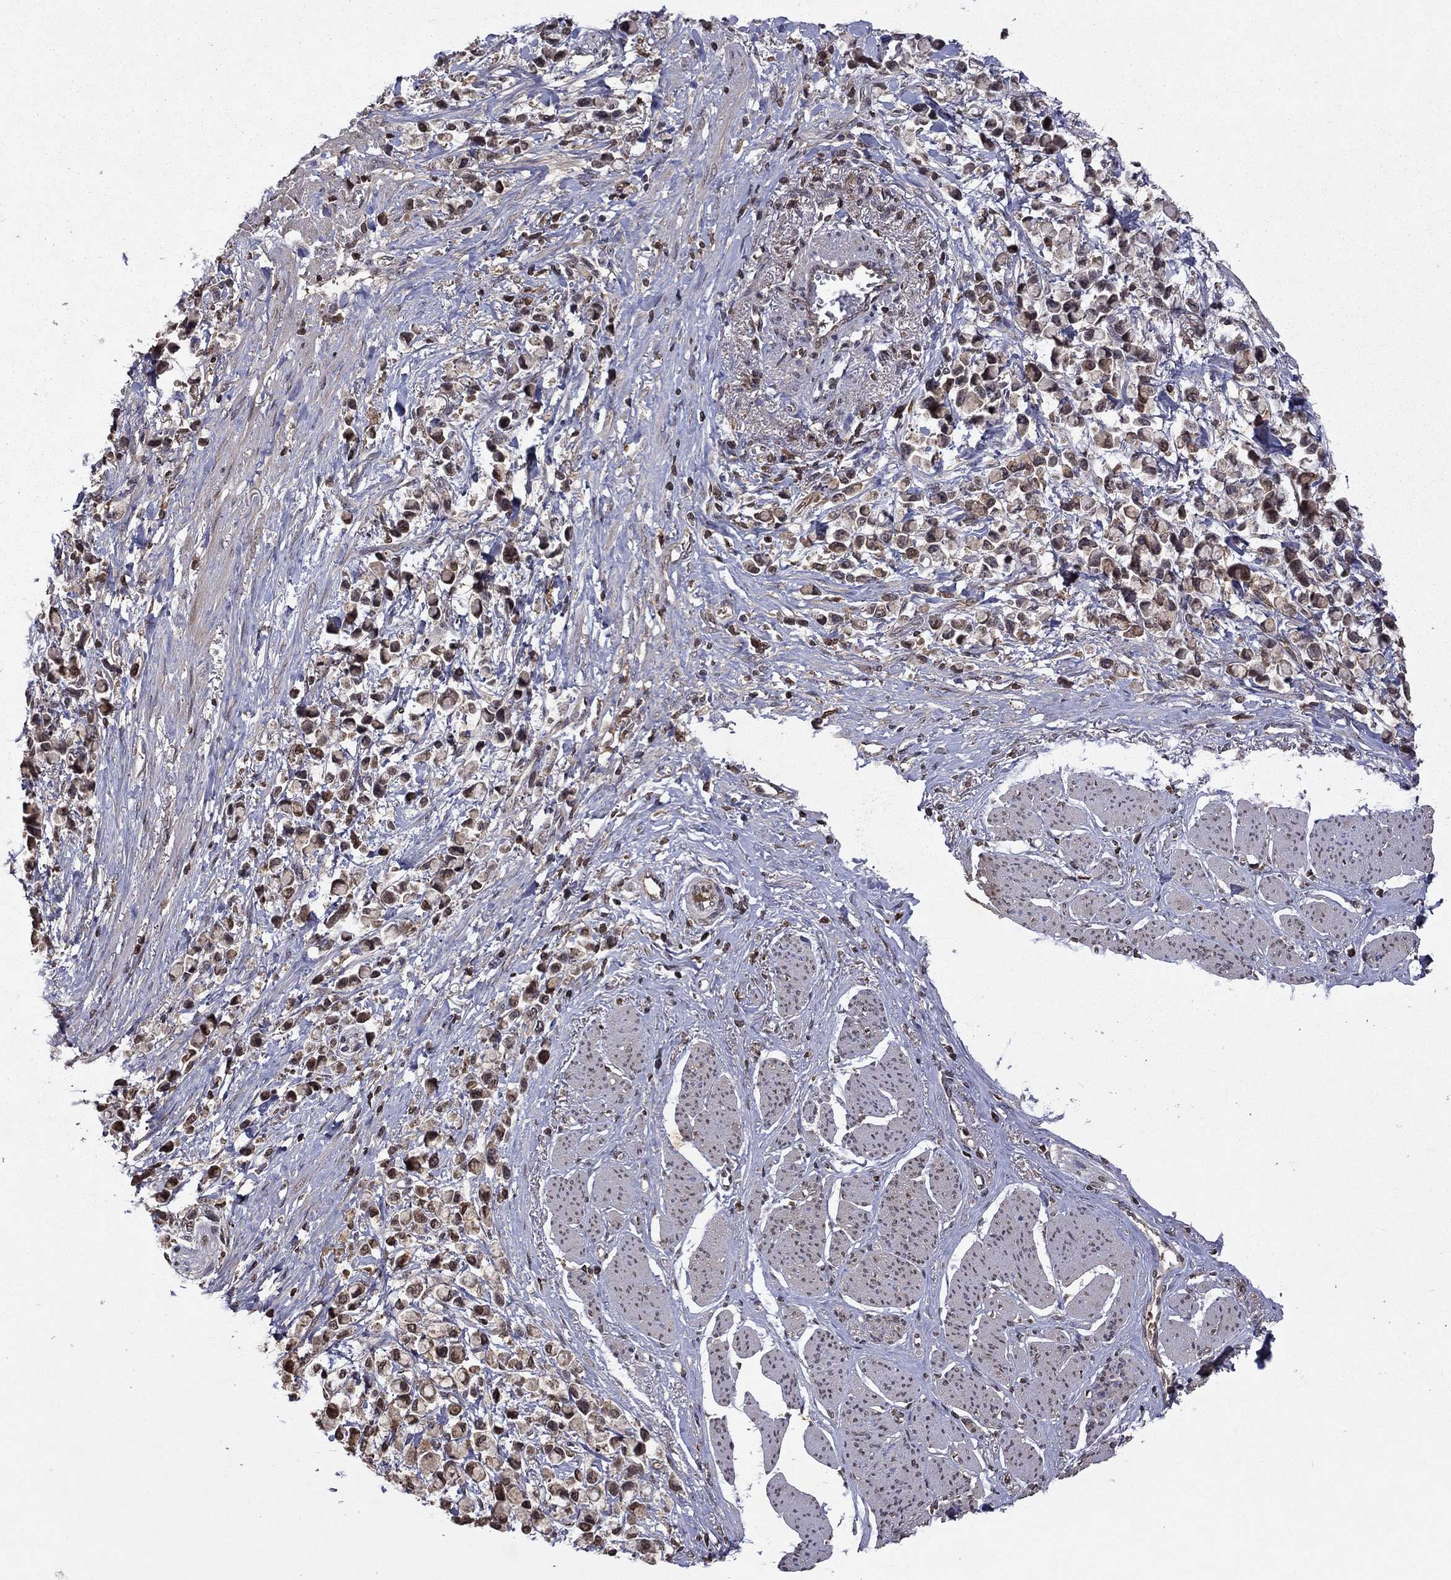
{"staining": {"intensity": "weak", "quantity": "25%-75%", "location": "cytoplasmic/membranous"}, "tissue": "stomach cancer", "cell_type": "Tumor cells", "image_type": "cancer", "snomed": [{"axis": "morphology", "description": "Adenocarcinoma, NOS"}, {"axis": "topography", "description": "Stomach"}], "caption": "Human adenocarcinoma (stomach) stained with a protein marker displays weak staining in tumor cells.", "gene": "NLGN1", "patient": {"sex": "female", "age": 81}}